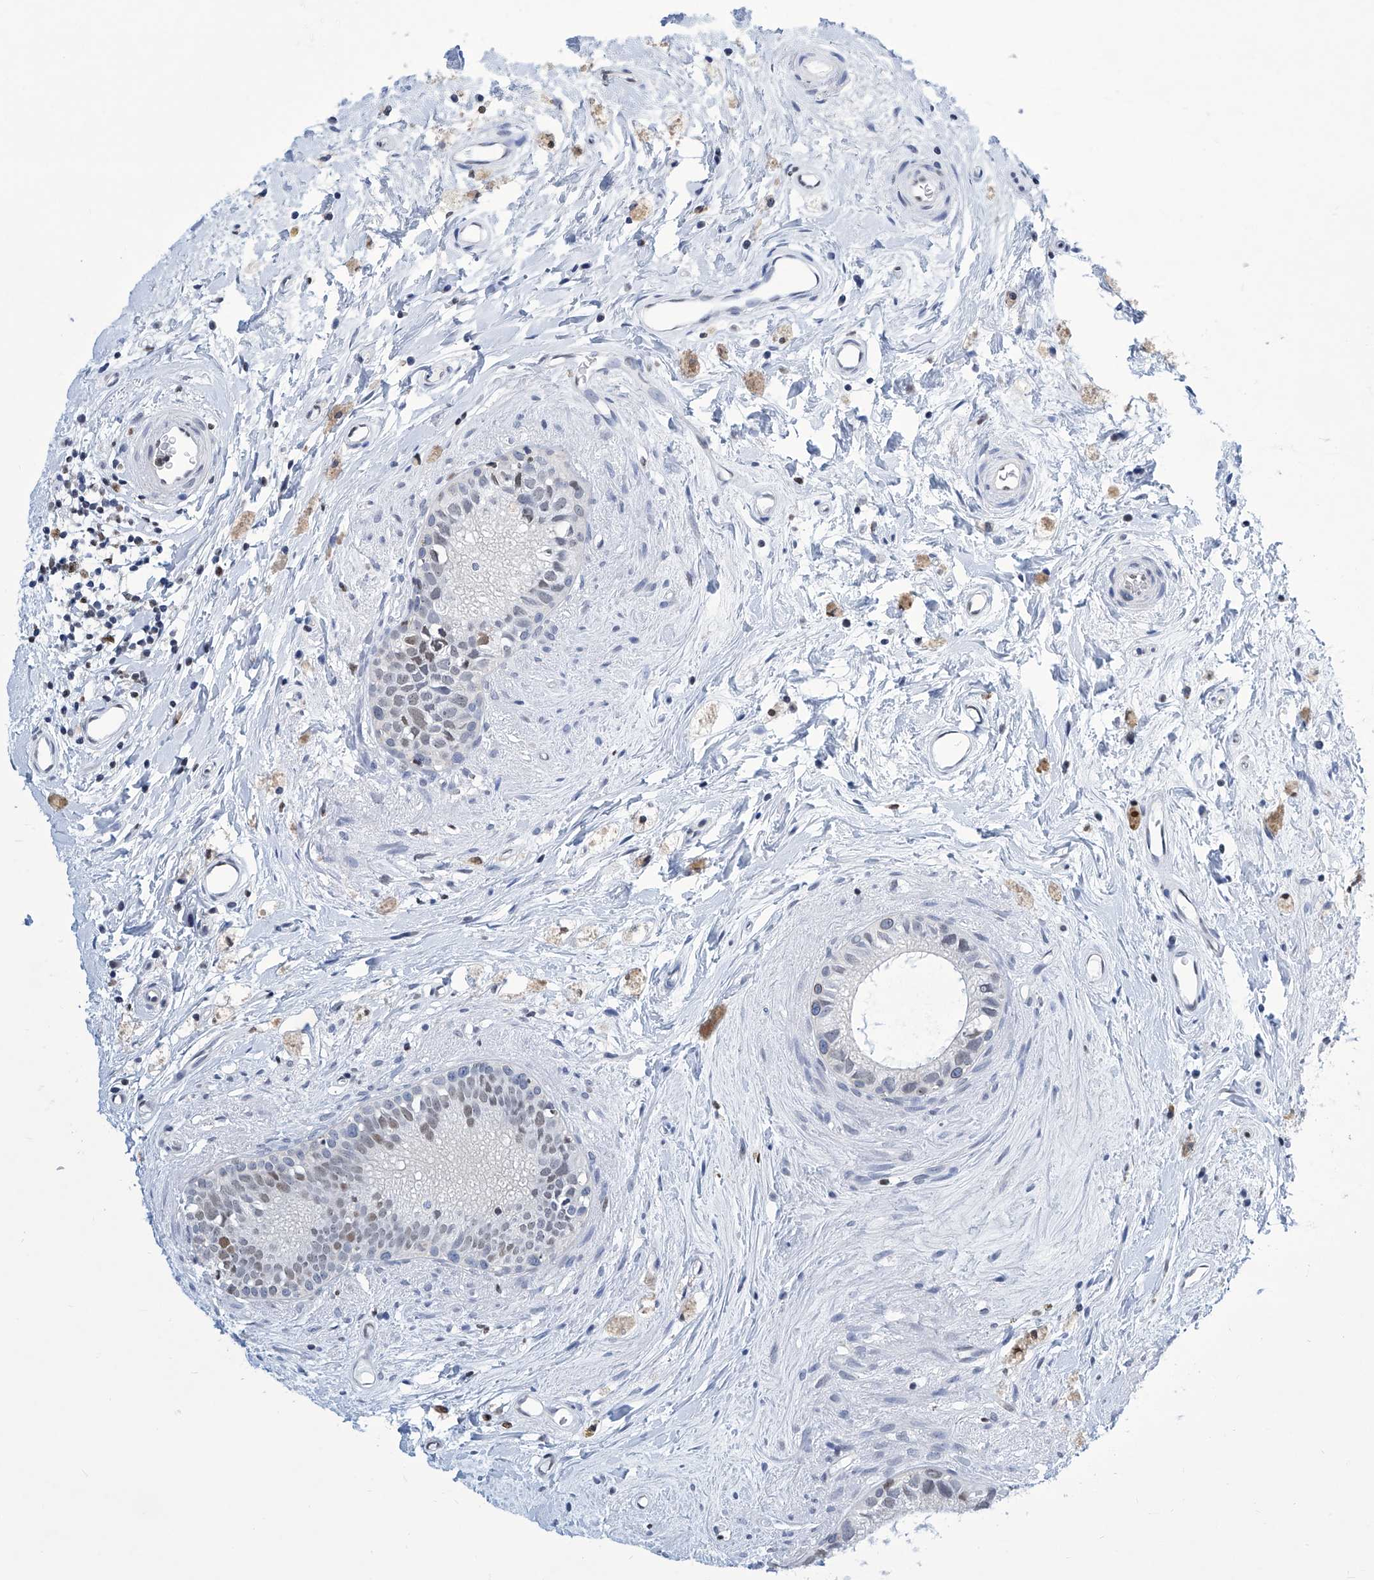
{"staining": {"intensity": "moderate", "quantity": "25%-75%", "location": "nuclear"}, "tissue": "epididymis", "cell_type": "Glandular cells", "image_type": "normal", "snomed": [{"axis": "morphology", "description": "Normal tissue, NOS"}, {"axis": "topography", "description": "Epididymis"}], "caption": "Immunohistochemistry (DAB) staining of unremarkable epididymis reveals moderate nuclear protein expression in approximately 25%-75% of glandular cells.", "gene": "SREBF2", "patient": {"sex": "male", "age": 80}}